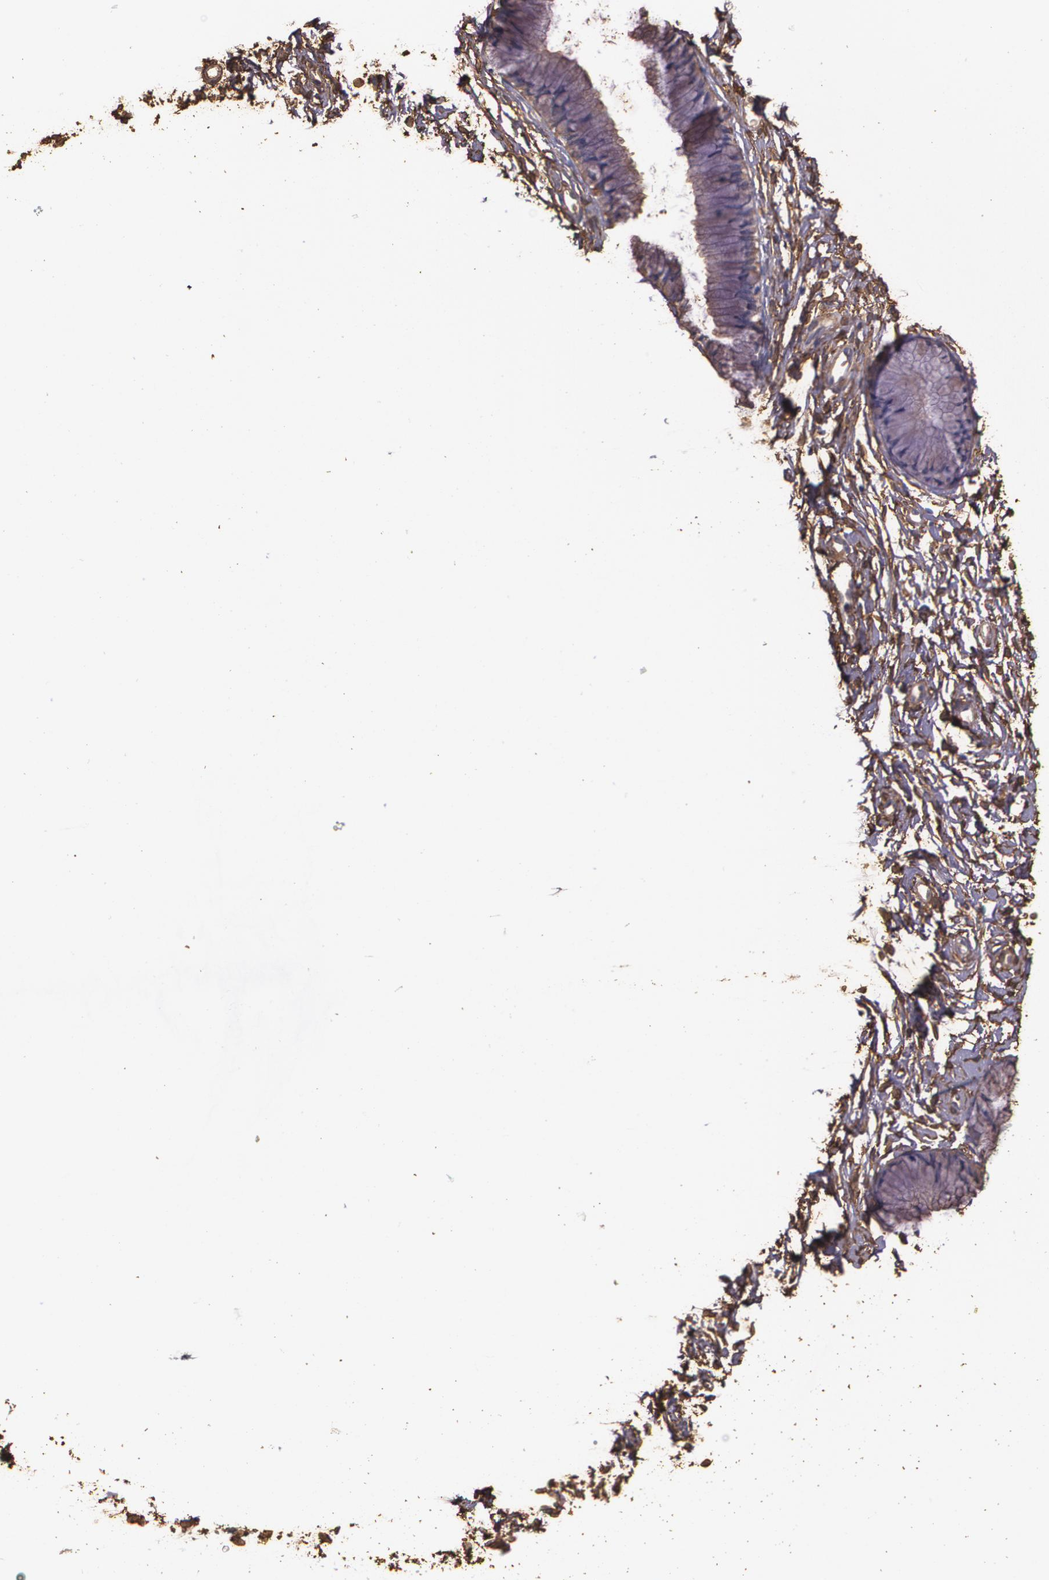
{"staining": {"intensity": "weak", "quantity": "25%-75%", "location": "cytoplasmic/membranous"}, "tissue": "cervix", "cell_type": "Glandular cells", "image_type": "normal", "snomed": [{"axis": "morphology", "description": "Normal tissue, NOS"}, {"axis": "topography", "description": "Cervix"}], "caption": "Immunohistochemical staining of benign human cervix exhibits 25%-75% levels of weak cytoplasmic/membranous protein positivity in approximately 25%-75% of glandular cells.", "gene": "MMP2", "patient": {"sex": "female", "age": 46}}